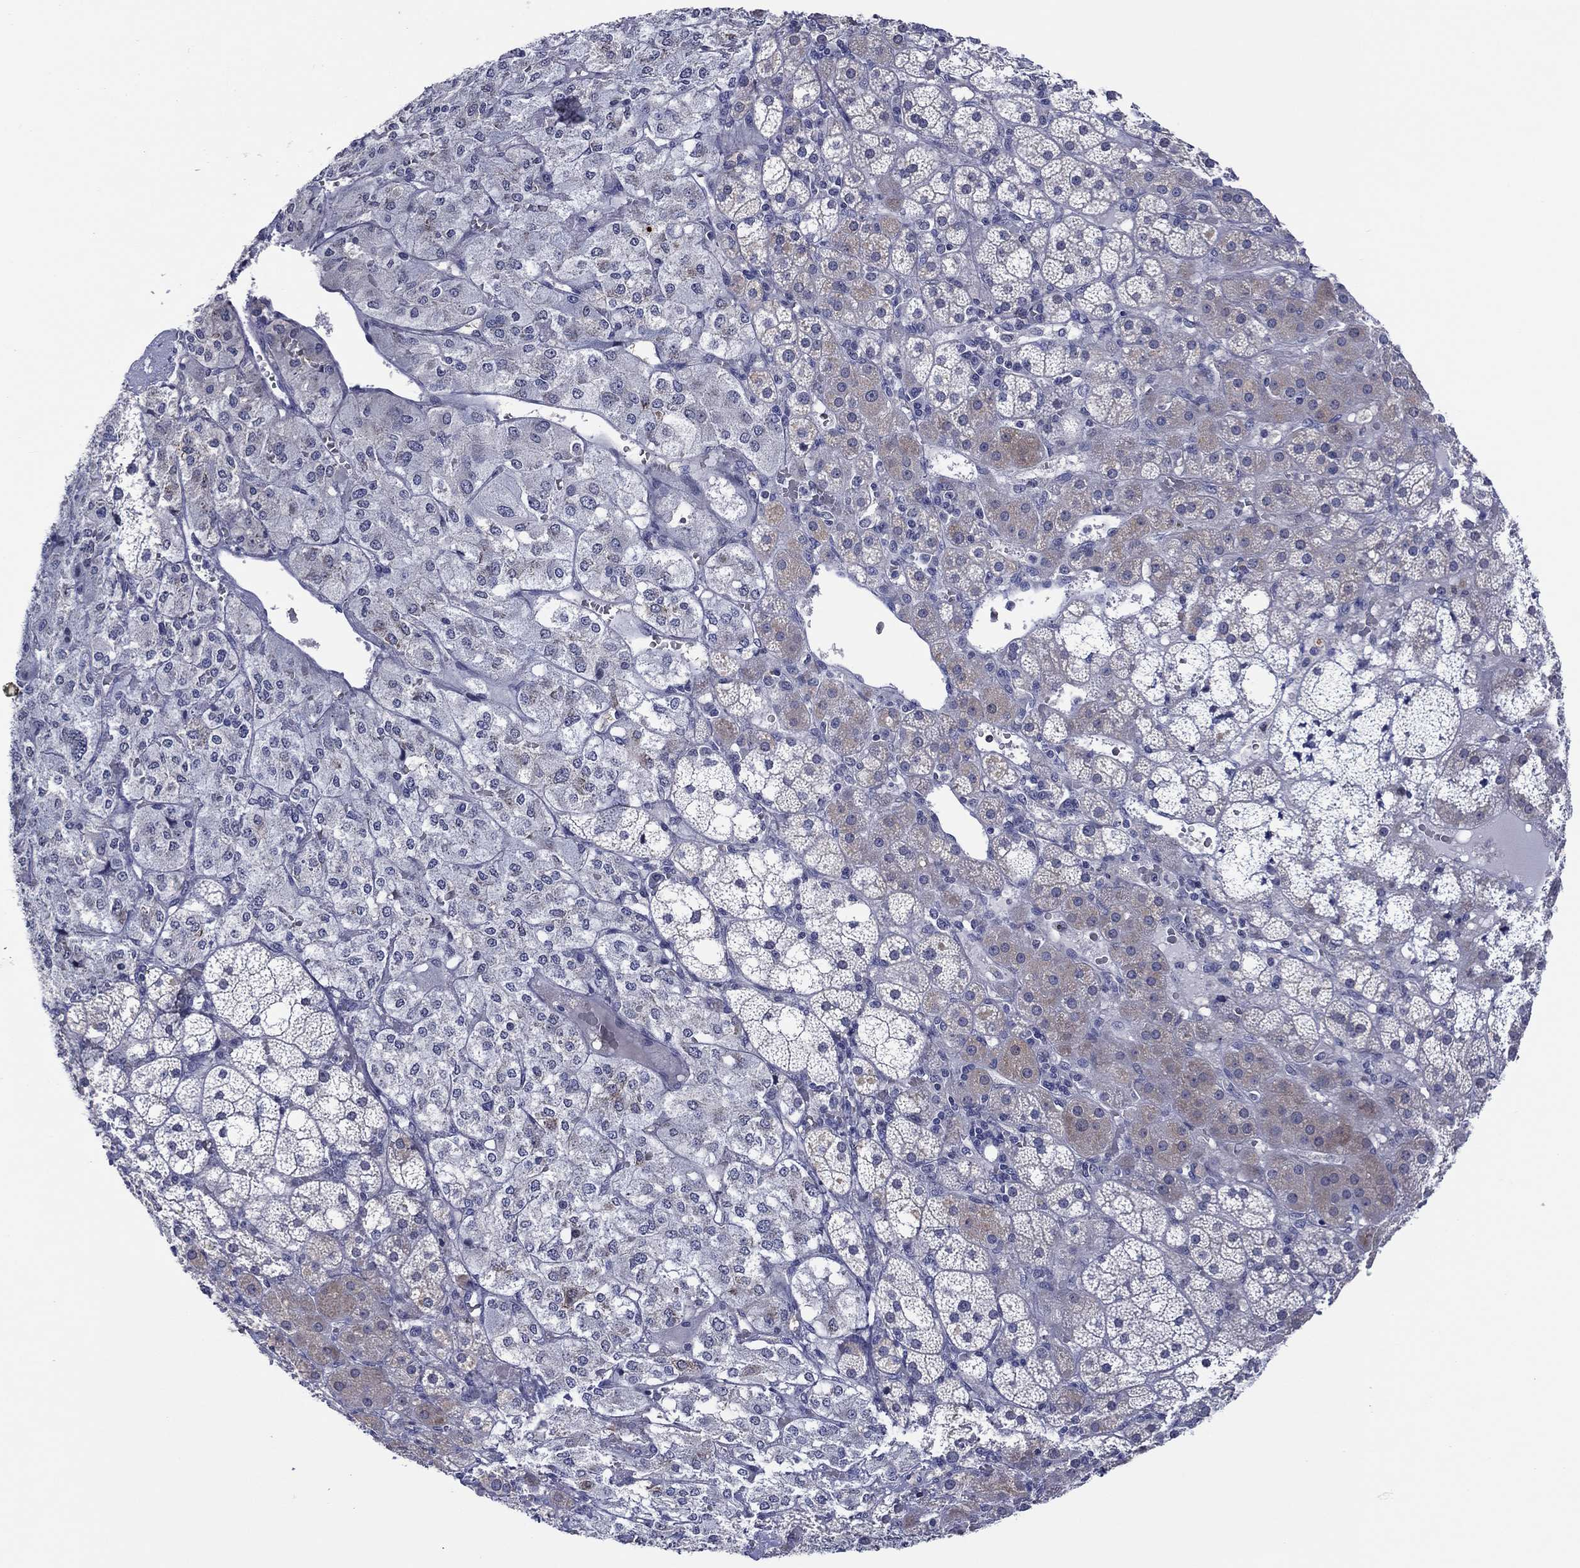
{"staining": {"intensity": "negative", "quantity": "none", "location": "none"}, "tissue": "adrenal gland", "cell_type": "Glandular cells", "image_type": "normal", "snomed": [{"axis": "morphology", "description": "Normal tissue, NOS"}, {"axis": "topography", "description": "Adrenal gland"}], "caption": "An image of human adrenal gland is negative for staining in glandular cells. The staining was performed using DAB to visualize the protein expression in brown, while the nuclei were stained in blue with hematoxylin (Magnification: 20x).", "gene": "TRIM31", "patient": {"sex": "male", "age": 53}}